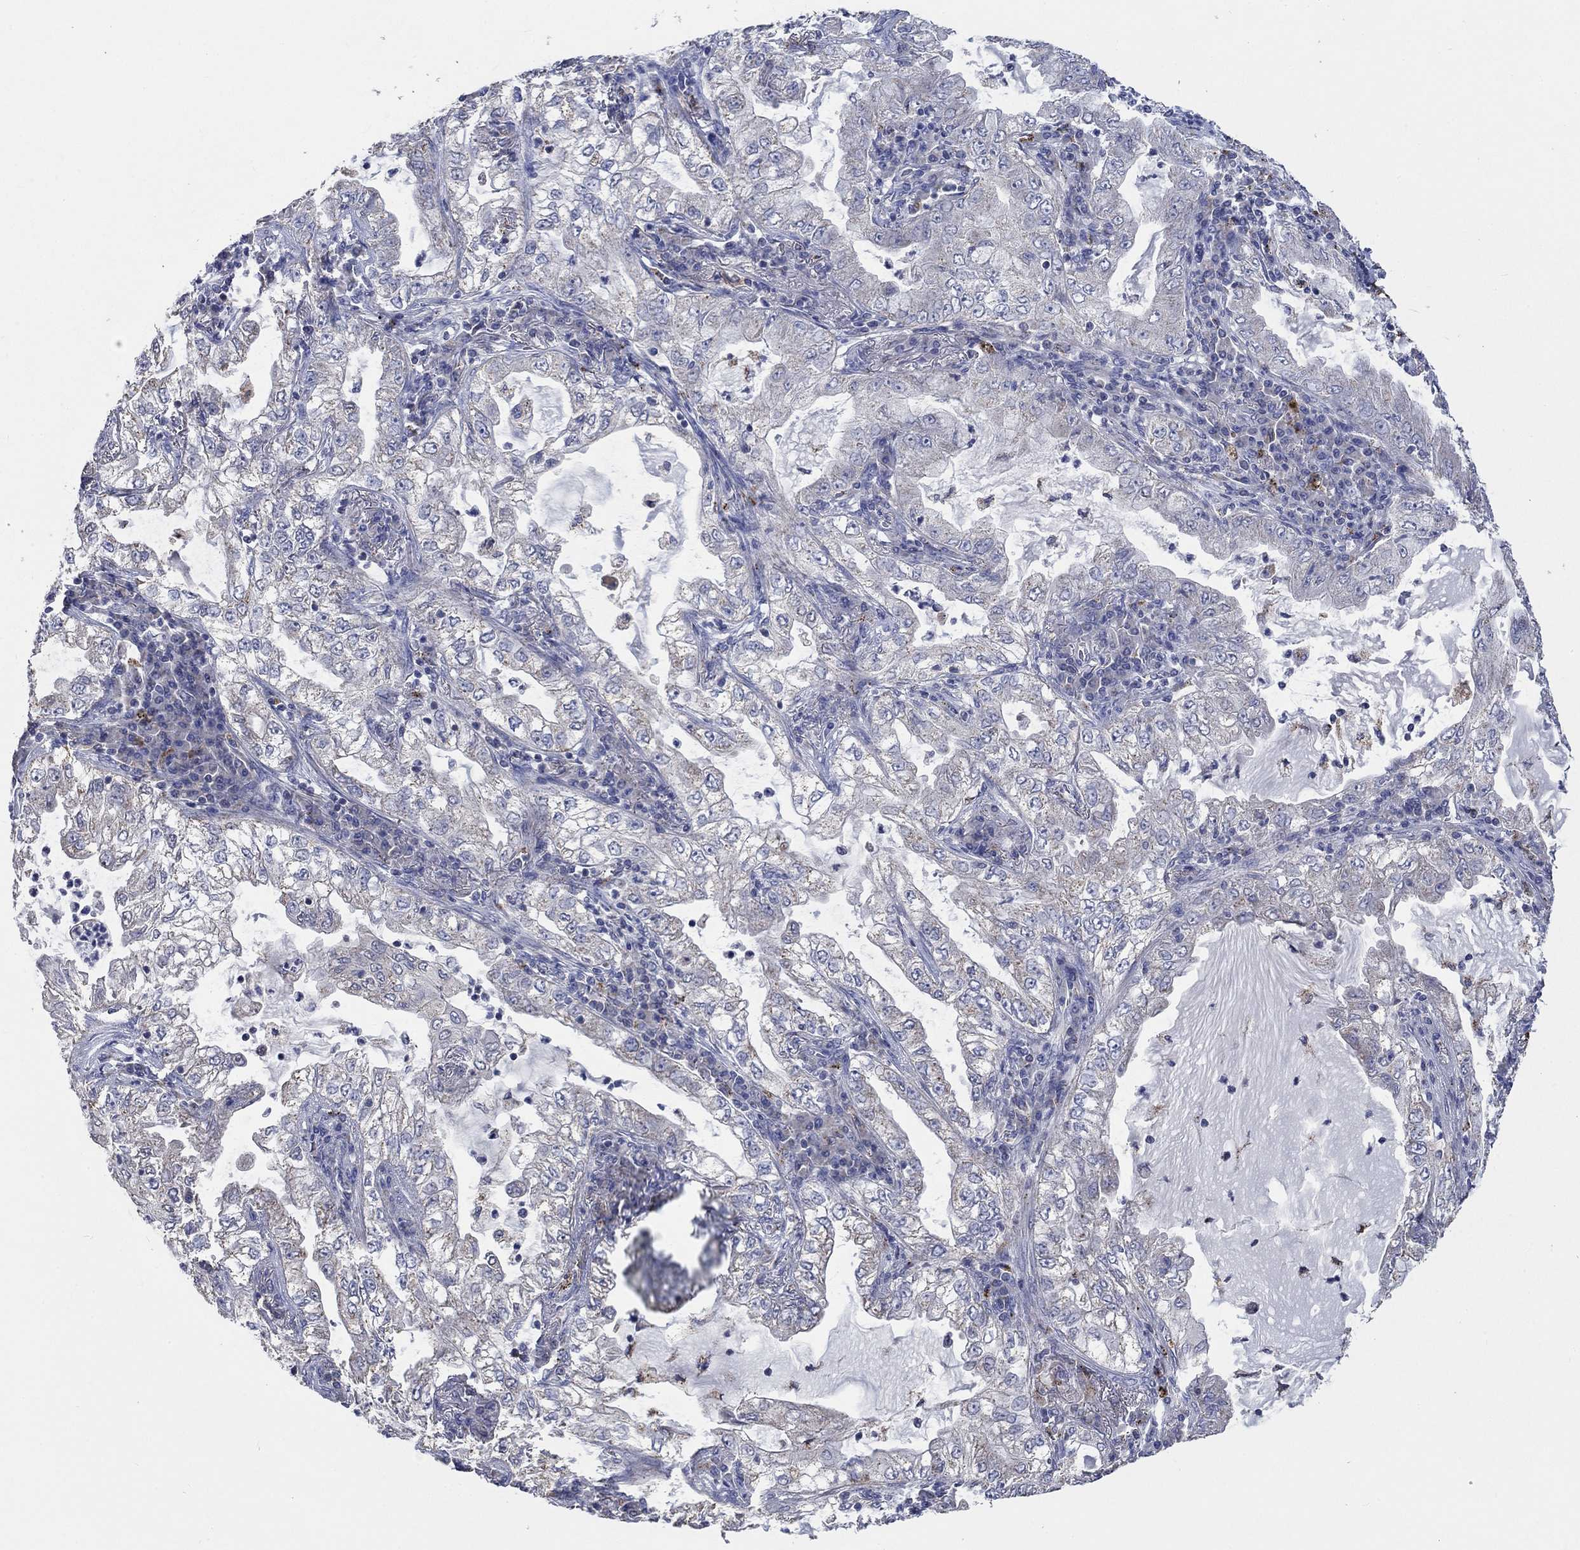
{"staining": {"intensity": "negative", "quantity": "none", "location": "none"}, "tissue": "lung cancer", "cell_type": "Tumor cells", "image_type": "cancer", "snomed": [{"axis": "morphology", "description": "Adenocarcinoma, NOS"}, {"axis": "topography", "description": "Lung"}], "caption": "A histopathology image of human lung cancer is negative for staining in tumor cells.", "gene": "UGT8", "patient": {"sex": "female", "age": 73}}